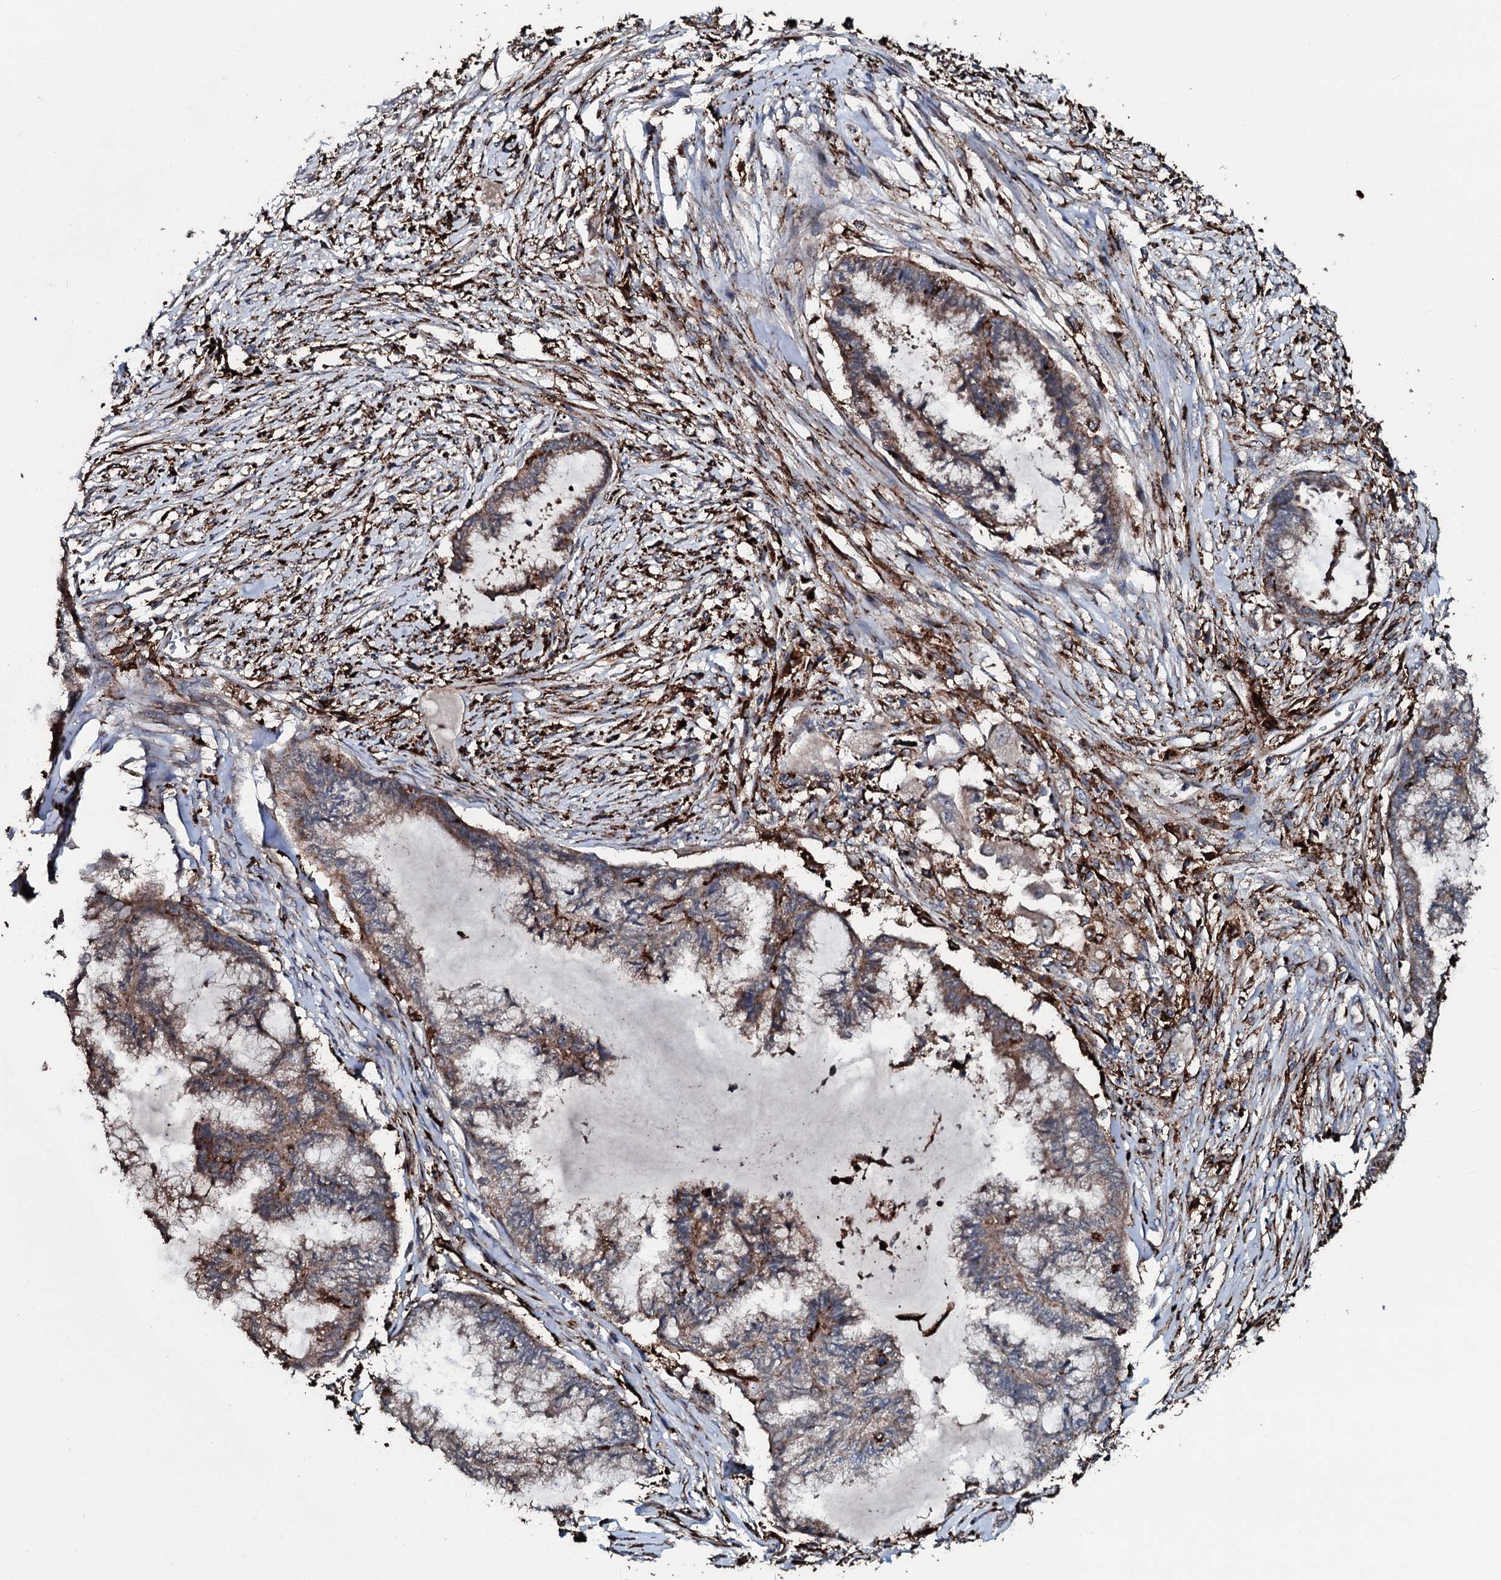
{"staining": {"intensity": "moderate", "quantity": "25%-75%", "location": "cytoplasmic/membranous"}, "tissue": "endometrial cancer", "cell_type": "Tumor cells", "image_type": "cancer", "snomed": [{"axis": "morphology", "description": "Adenocarcinoma, NOS"}, {"axis": "topography", "description": "Endometrium"}], "caption": "Immunohistochemical staining of endometrial adenocarcinoma shows medium levels of moderate cytoplasmic/membranous protein staining in about 25%-75% of tumor cells. (DAB (3,3'-diaminobenzidine) = brown stain, brightfield microscopy at high magnification).", "gene": "TPGS2", "patient": {"sex": "female", "age": 86}}